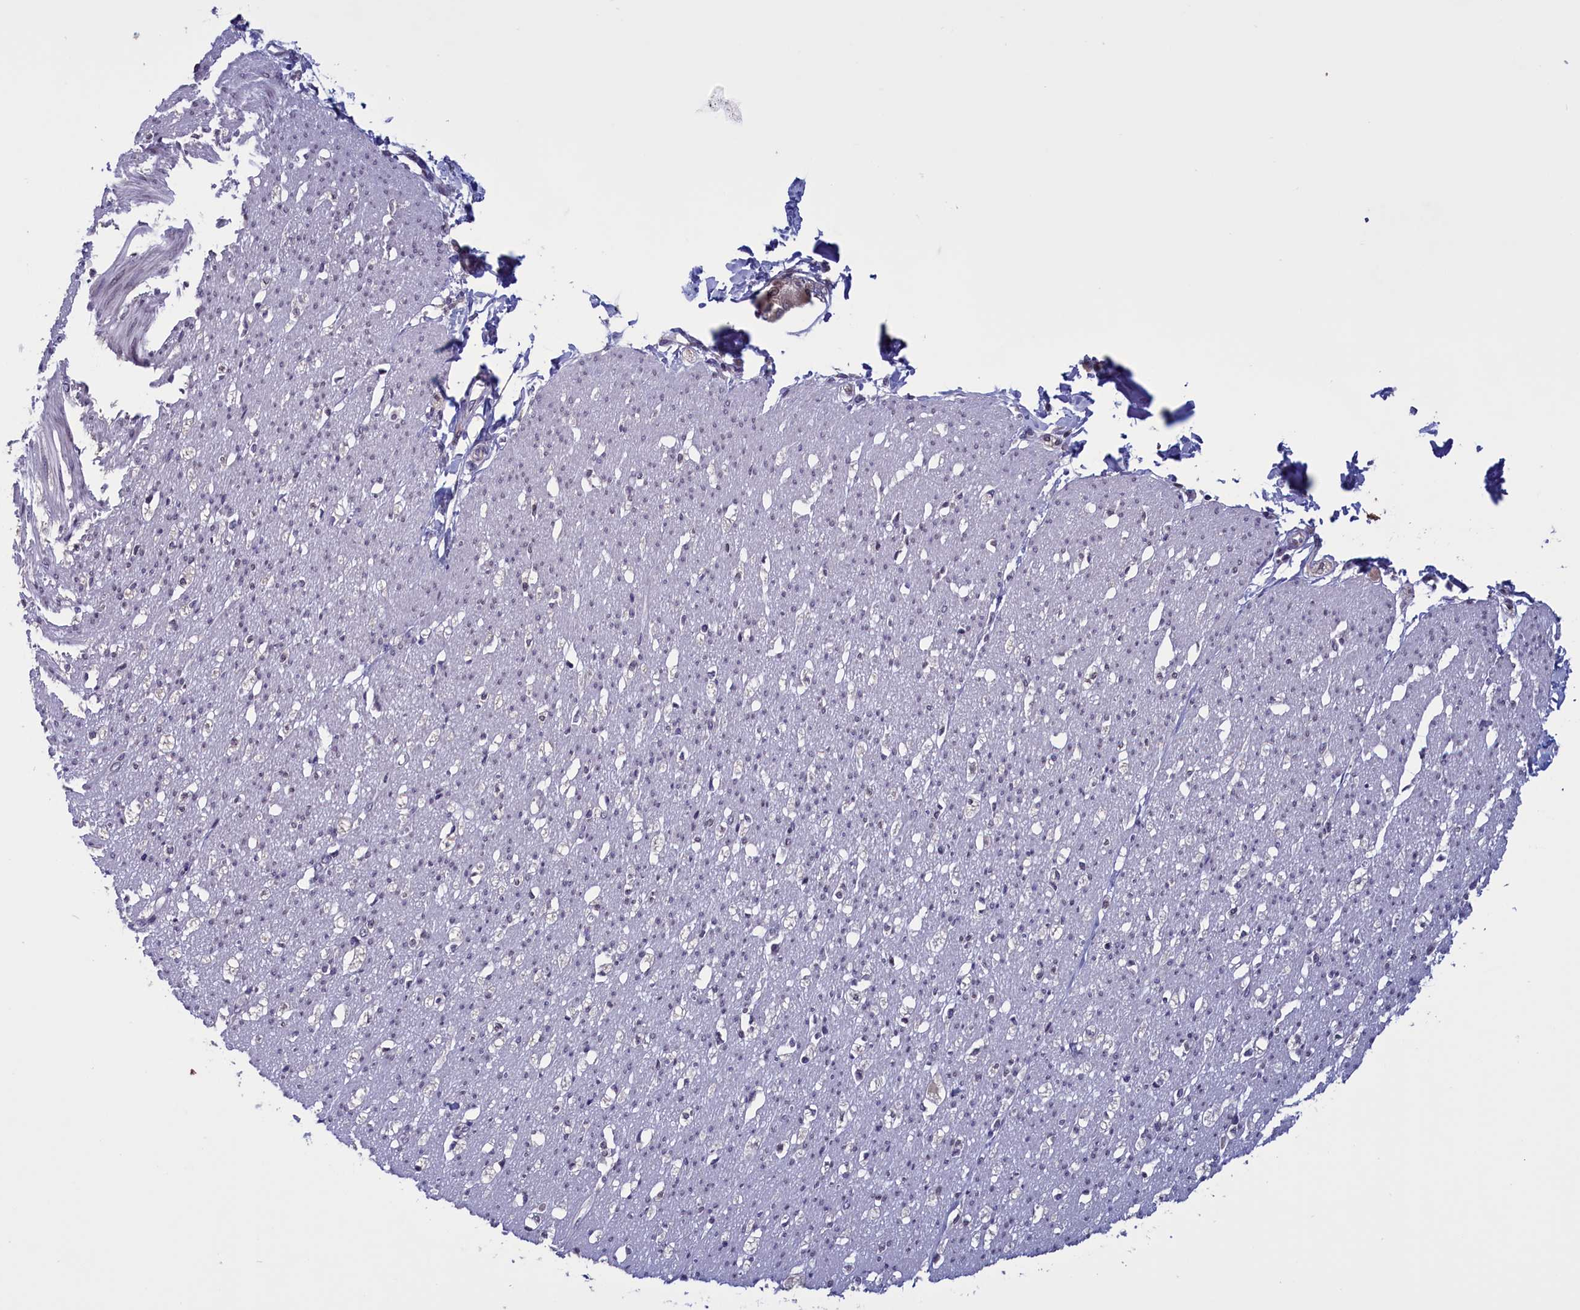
{"staining": {"intensity": "moderate", "quantity": "<25%", "location": "cytoplasmic/membranous,nuclear"}, "tissue": "smooth muscle", "cell_type": "Smooth muscle cells", "image_type": "normal", "snomed": [{"axis": "morphology", "description": "Normal tissue, NOS"}, {"axis": "morphology", "description": "Adenocarcinoma, NOS"}, {"axis": "topography", "description": "Colon"}, {"axis": "topography", "description": "Peripheral nerve tissue"}], "caption": "Immunohistochemical staining of benign human smooth muscle shows low levels of moderate cytoplasmic/membranous,nuclear staining in approximately <25% of smooth muscle cells.", "gene": "PARS2", "patient": {"sex": "male", "age": 14}}